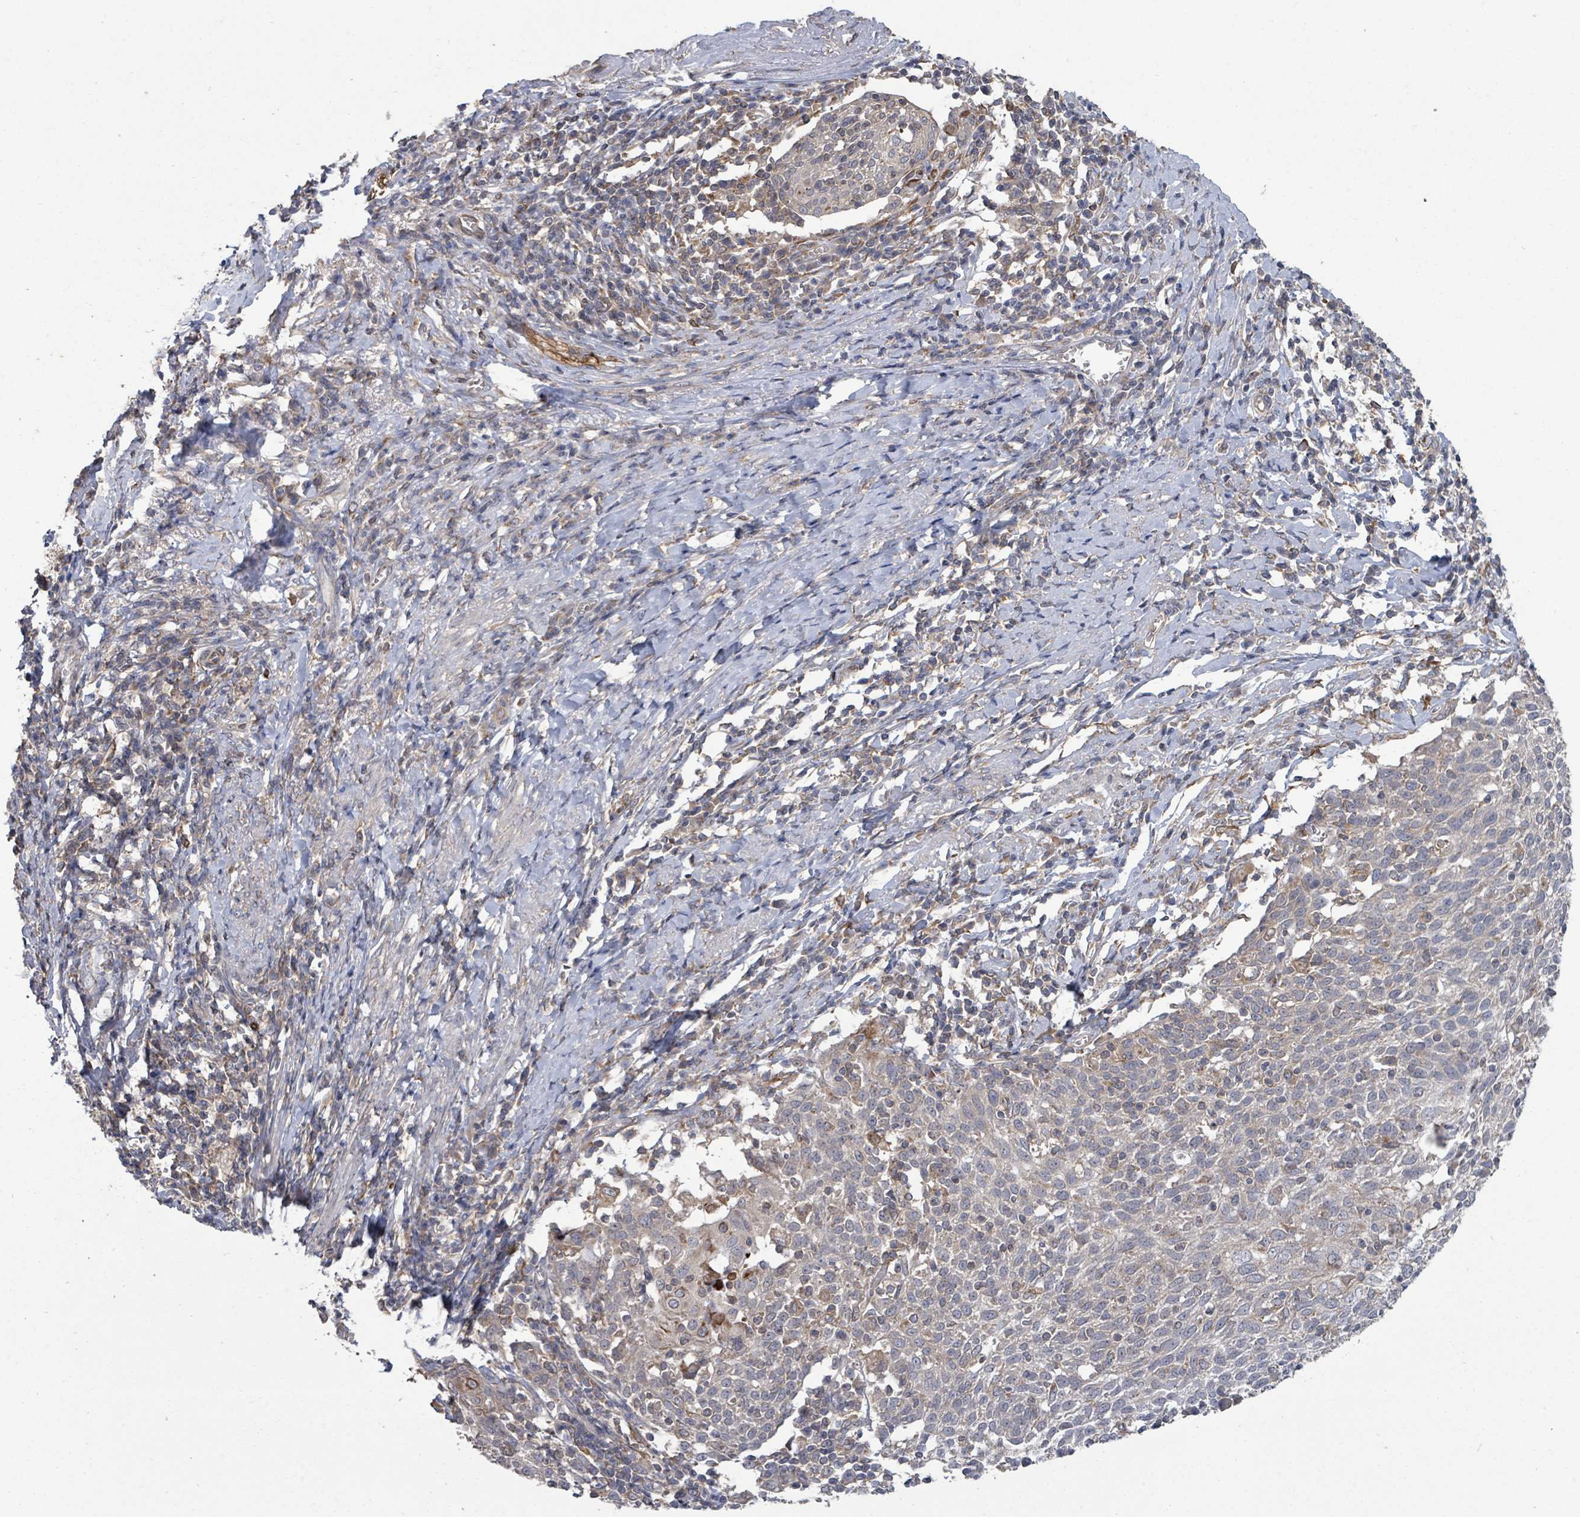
{"staining": {"intensity": "negative", "quantity": "none", "location": "none"}, "tissue": "cervical cancer", "cell_type": "Tumor cells", "image_type": "cancer", "snomed": [{"axis": "morphology", "description": "Squamous cell carcinoma, NOS"}, {"axis": "topography", "description": "Cervix"}], "caption": "An immunohistochemistry (IHC) image of cervical cancer (squamous cell carcinoma) is shown. There is no staining in tumor cells of cervical cancer (squamous cell carcinoma). (Brightfield microscopy of DAB immunohistochemistry at high magnification).", "gene": "SLC9A7", "patient": {"sex": "female", "age": 52}}